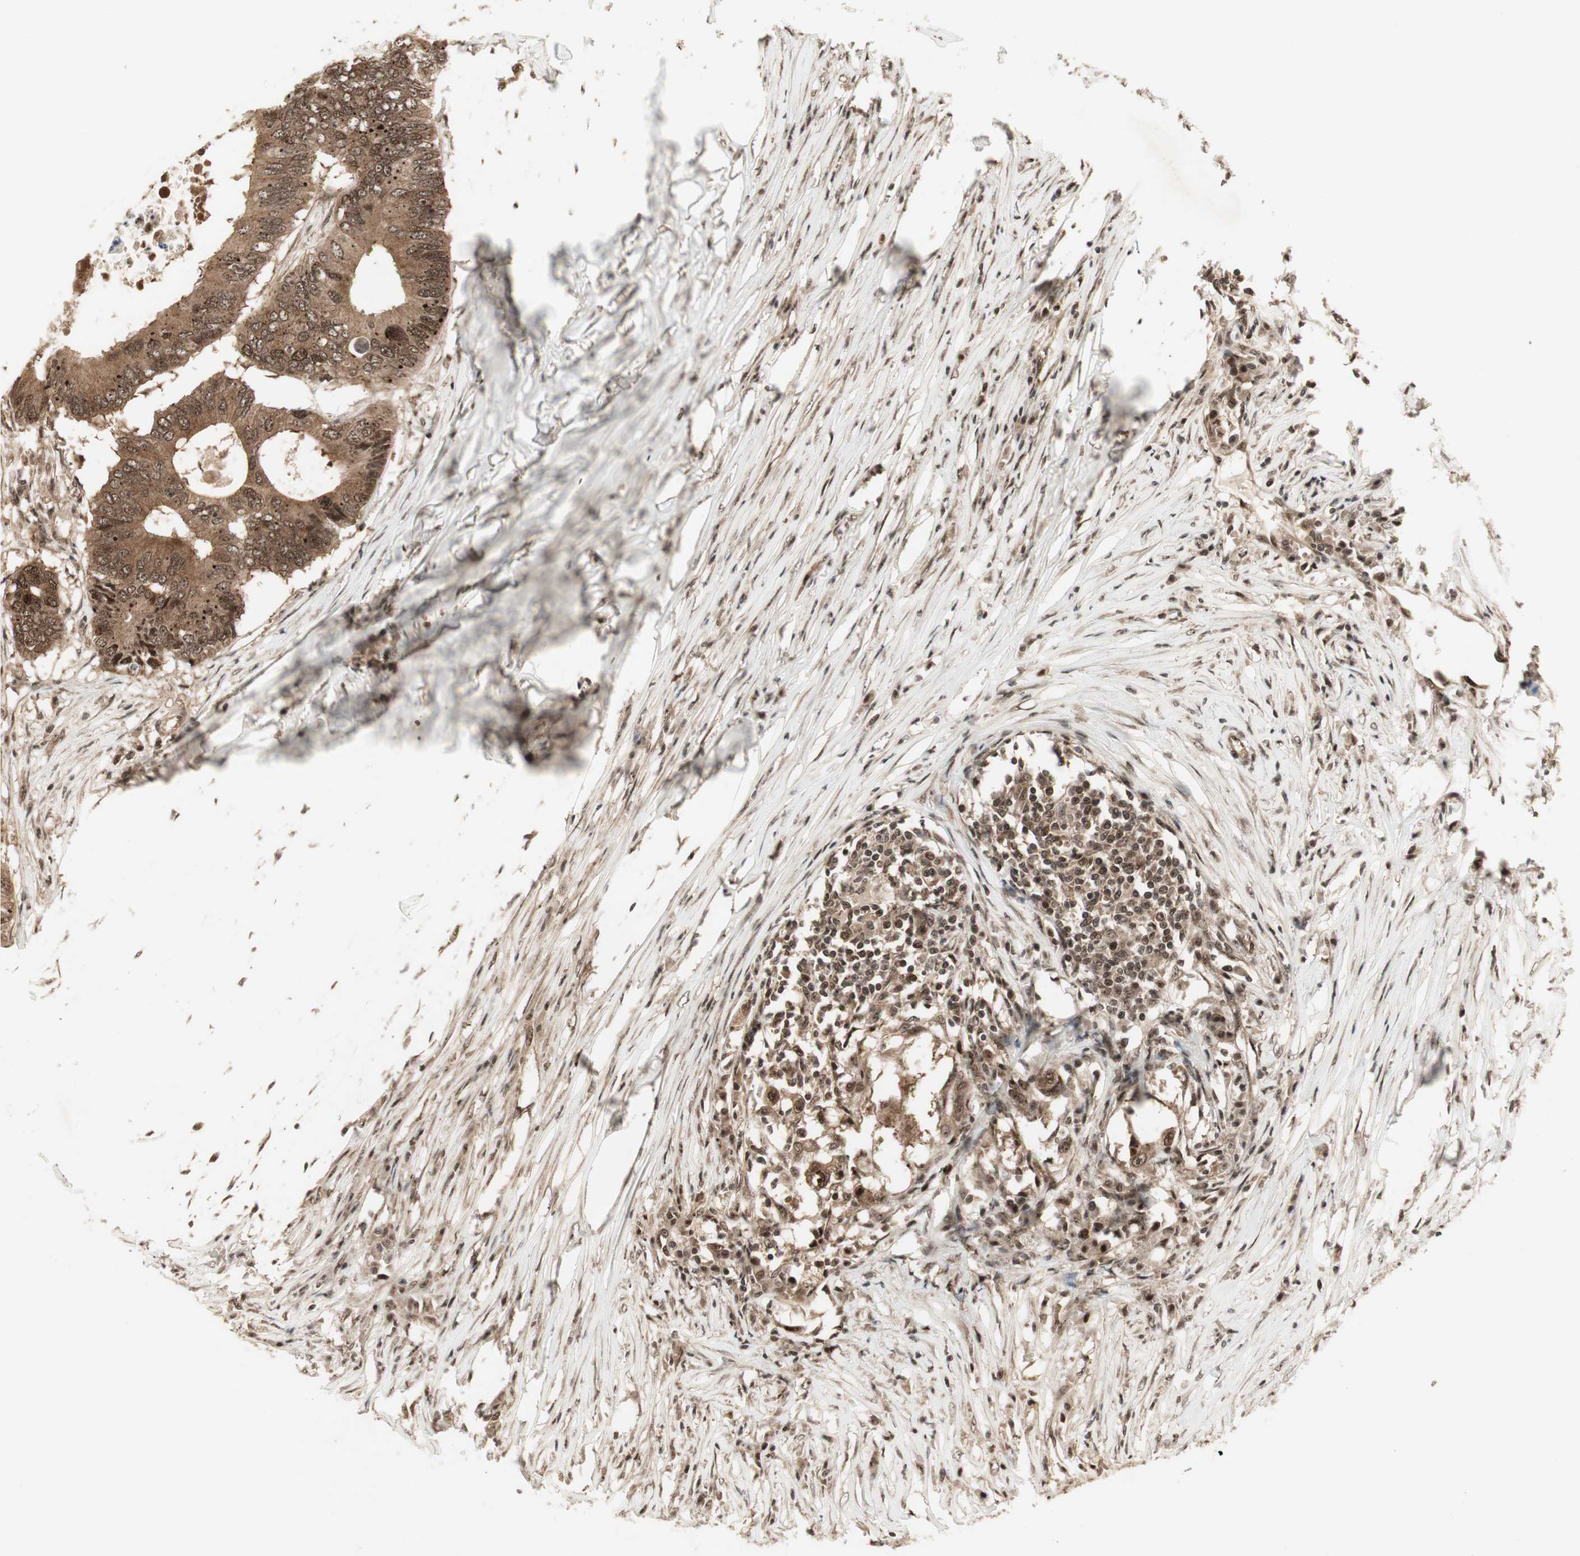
{"staining": {"intensity": "strong", "quantity": ">75%", "location": "cytoplasmic/membranous,nuclear"}, "tissue": "colorectal cancer", "cell_type": "Tumor cells", "image_type": "cancer", "snomed": [{"axis": "morphology", "description": "Adenocarcinoma, NOS"}, {"axis": "topography", "description": "Colon"}], "caption": "Human colorectal cancer stained with a protein marker demonstrates strong staining in tumor cells.", "gene": "CSNK2B", "patient": {"sex": "male", "age": 71}}